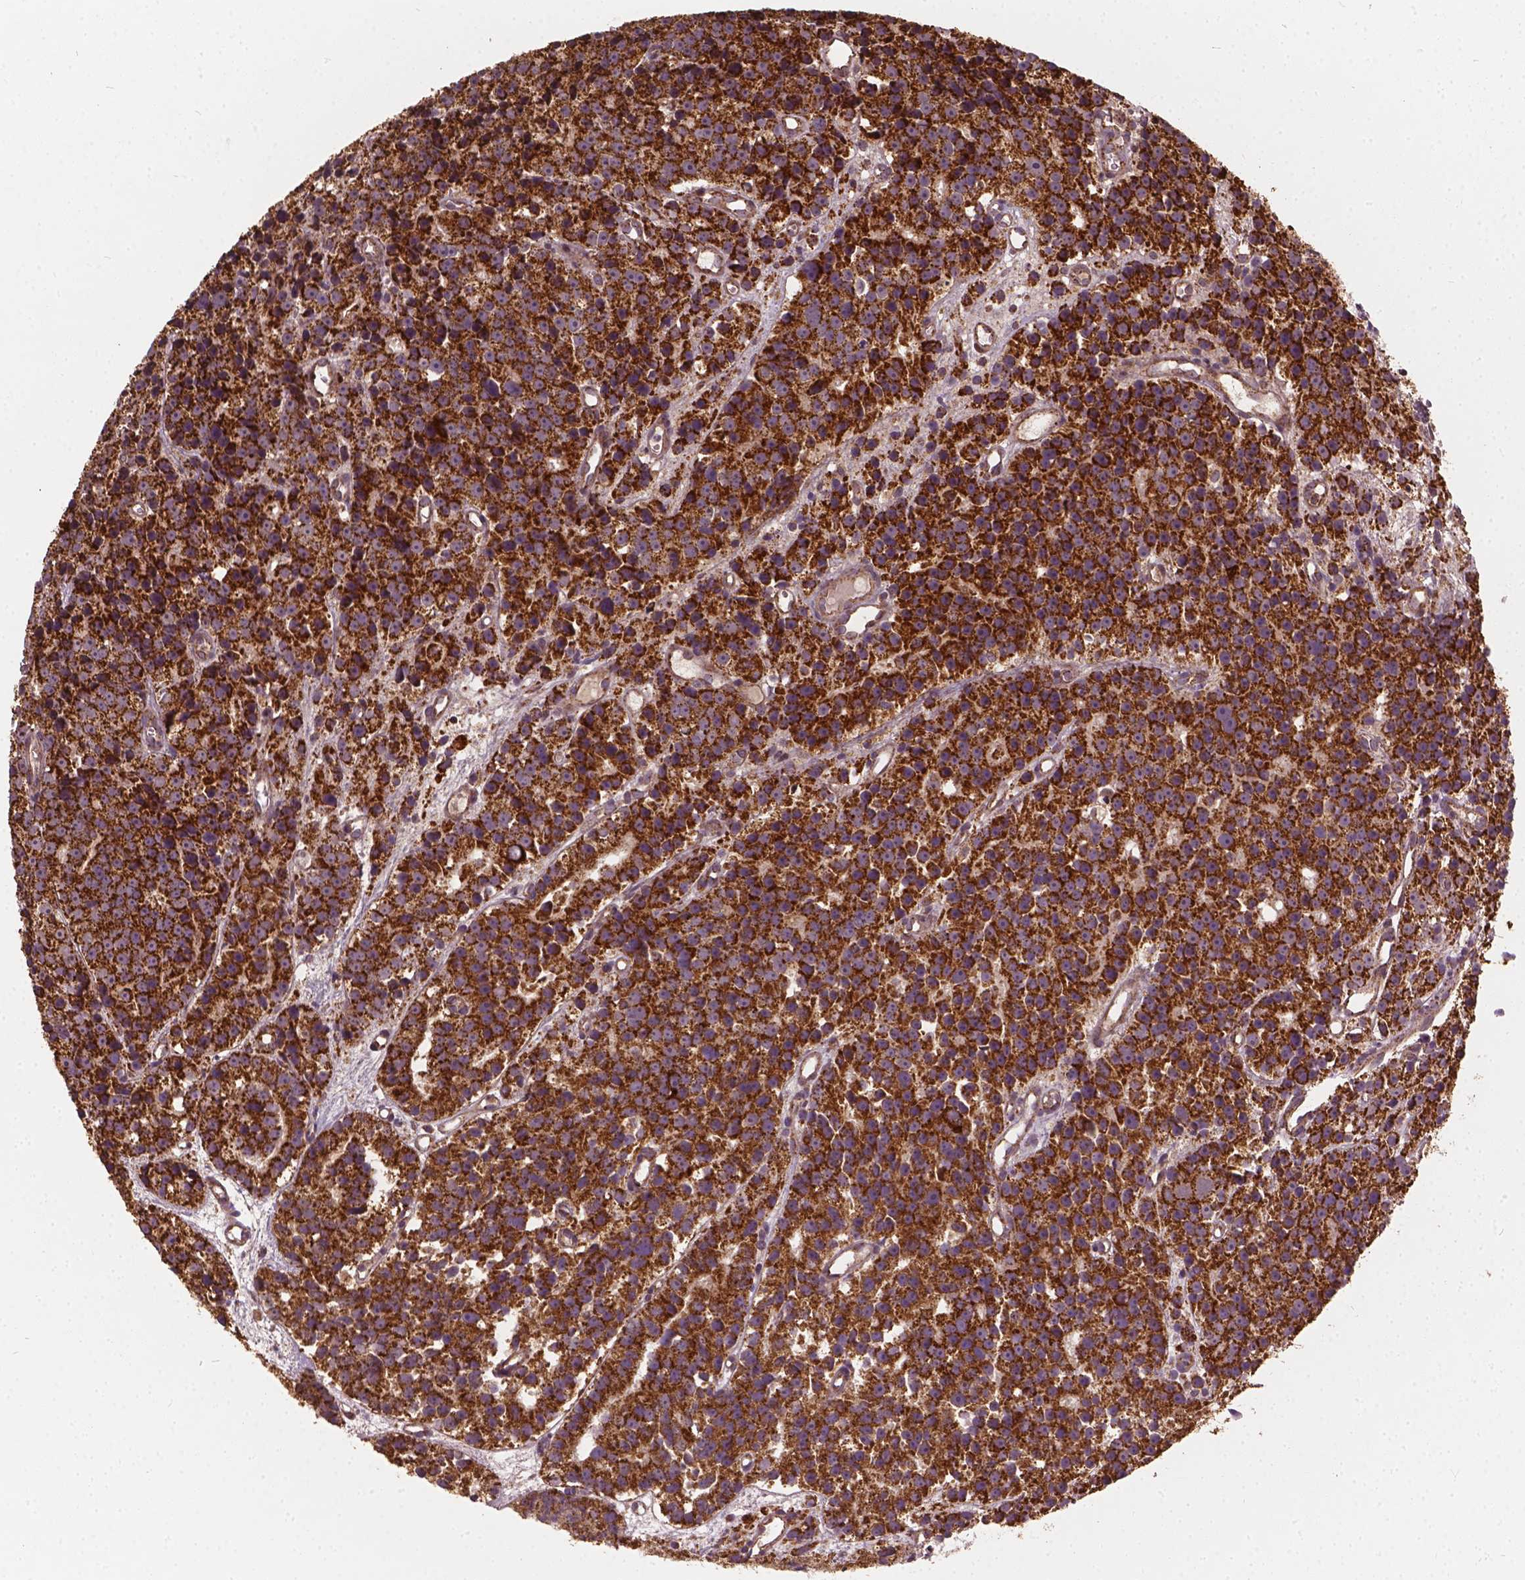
{"staining": {"intensity": "strong", "quantity": ">75%", "location": "cytoplasmic/membranous"}, "tissue": "prostate cancer", "cell_type": "Tumor cells", "image_type": "cancer", "snomed": [{"axis": "morphology", "description": "Adenocarcinoma, High grade"}, {"axis": "topography", "description": "Prostate"}], "caption": "Brown immunohistochemical staining in human prostate cancer demonstrates strong cytoplasmic/membranous expression in about >75% of tumor cells.", "gene": "UBXN2A", "patient": {"sex": "male", "age": 77}}